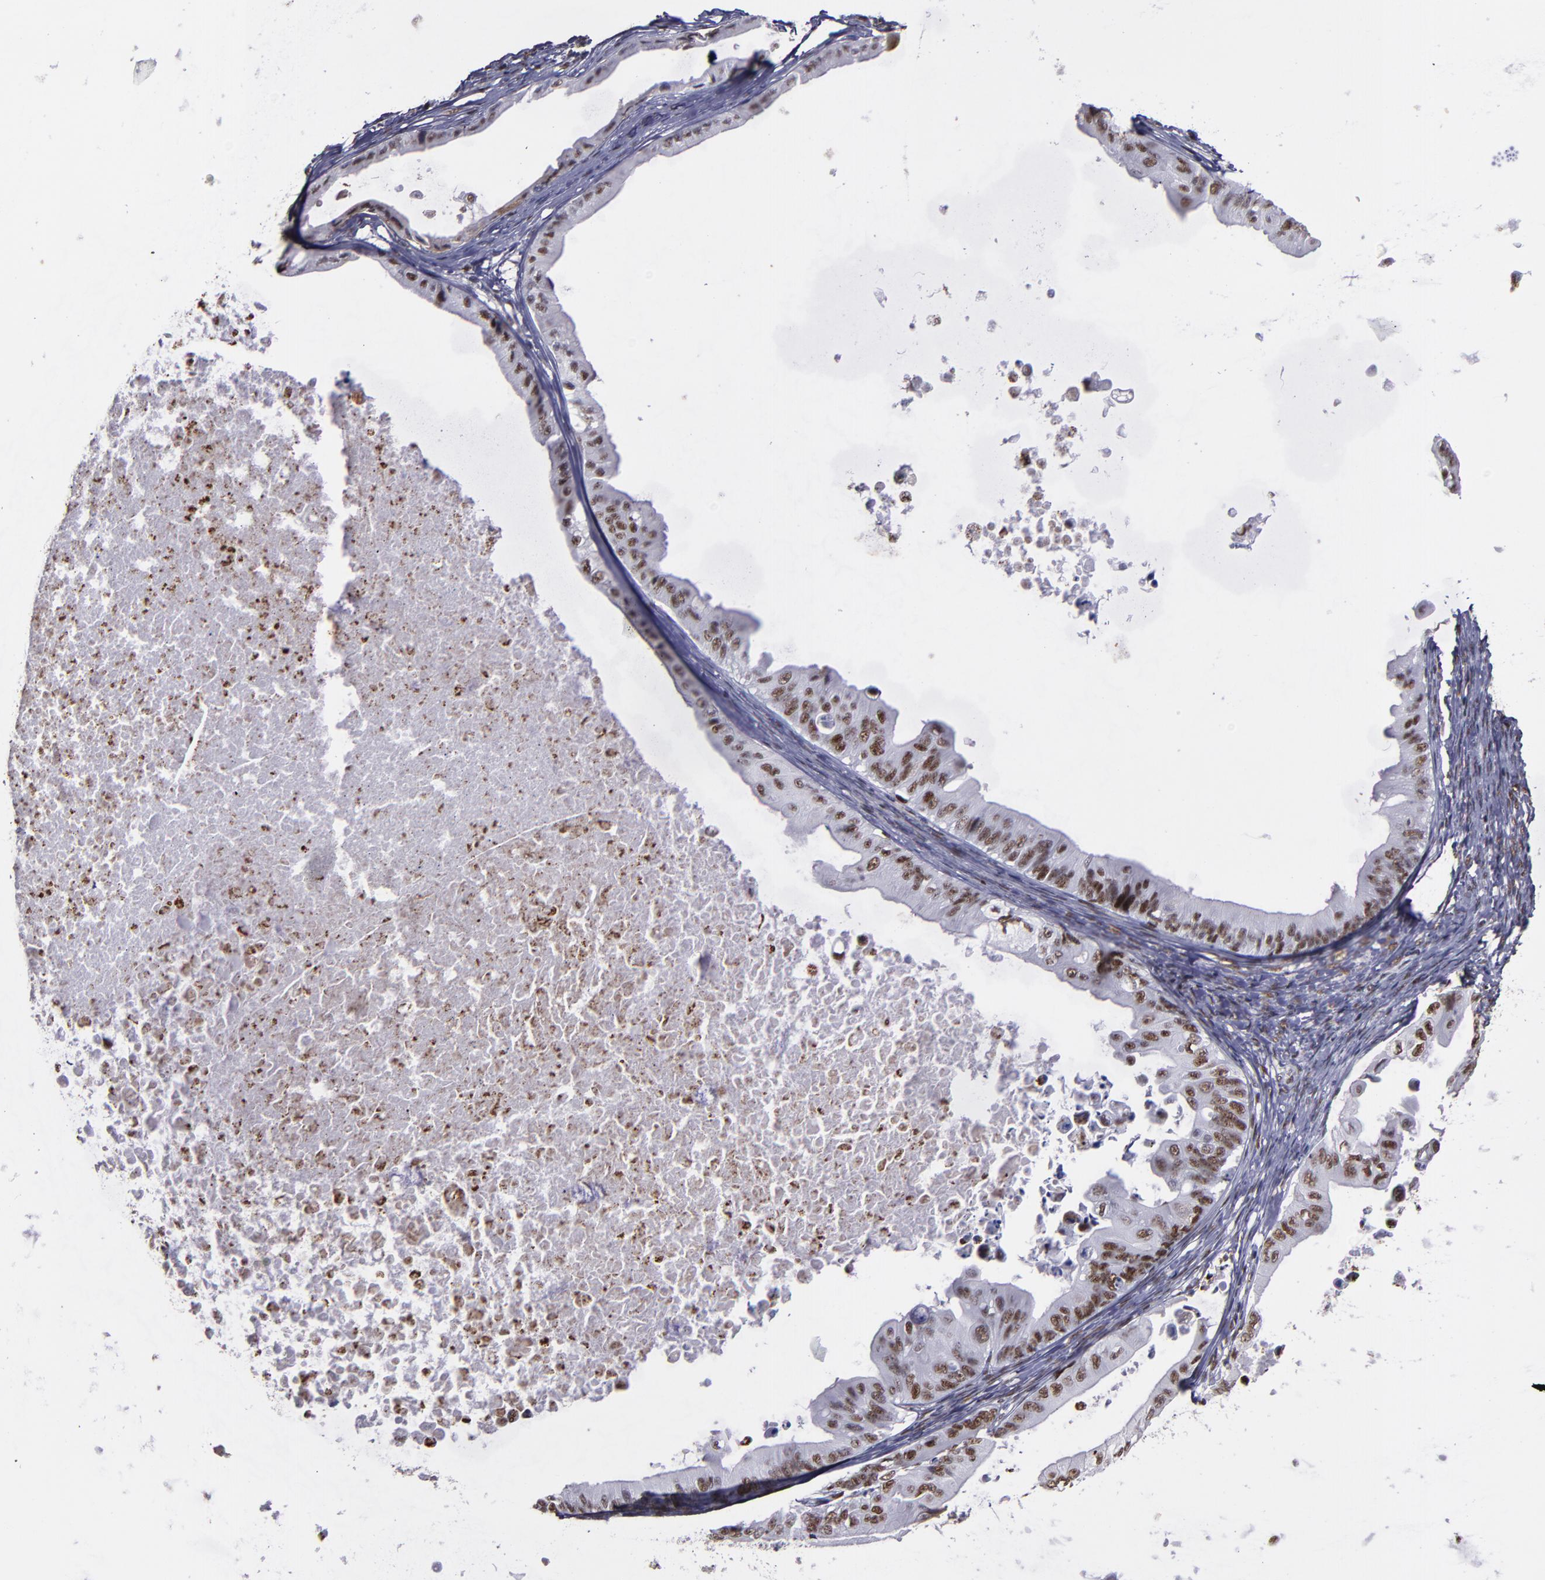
{"staining": {"intensity": "moderate", "quantity": ">75%", "location": "nuclear"}, "tissue": "ovarian cancer", "cell_type": "Tumor cells", "image_type": "cancer", "snomed": [{"axis": "morphology", "description": "Cystadenocarcinoma, mucinous, NOS"}, {"axis": "topography", "description": "Ovary"}], "caption": "The photomicrograph shows staining of mucinous cystadenocarcinoma (ovarian), revealing moderate nuclear protein expression (brown color) within tumor cells.", "gene": "PPP4R3A", "patient": {"sex": "female", "age": 37}}